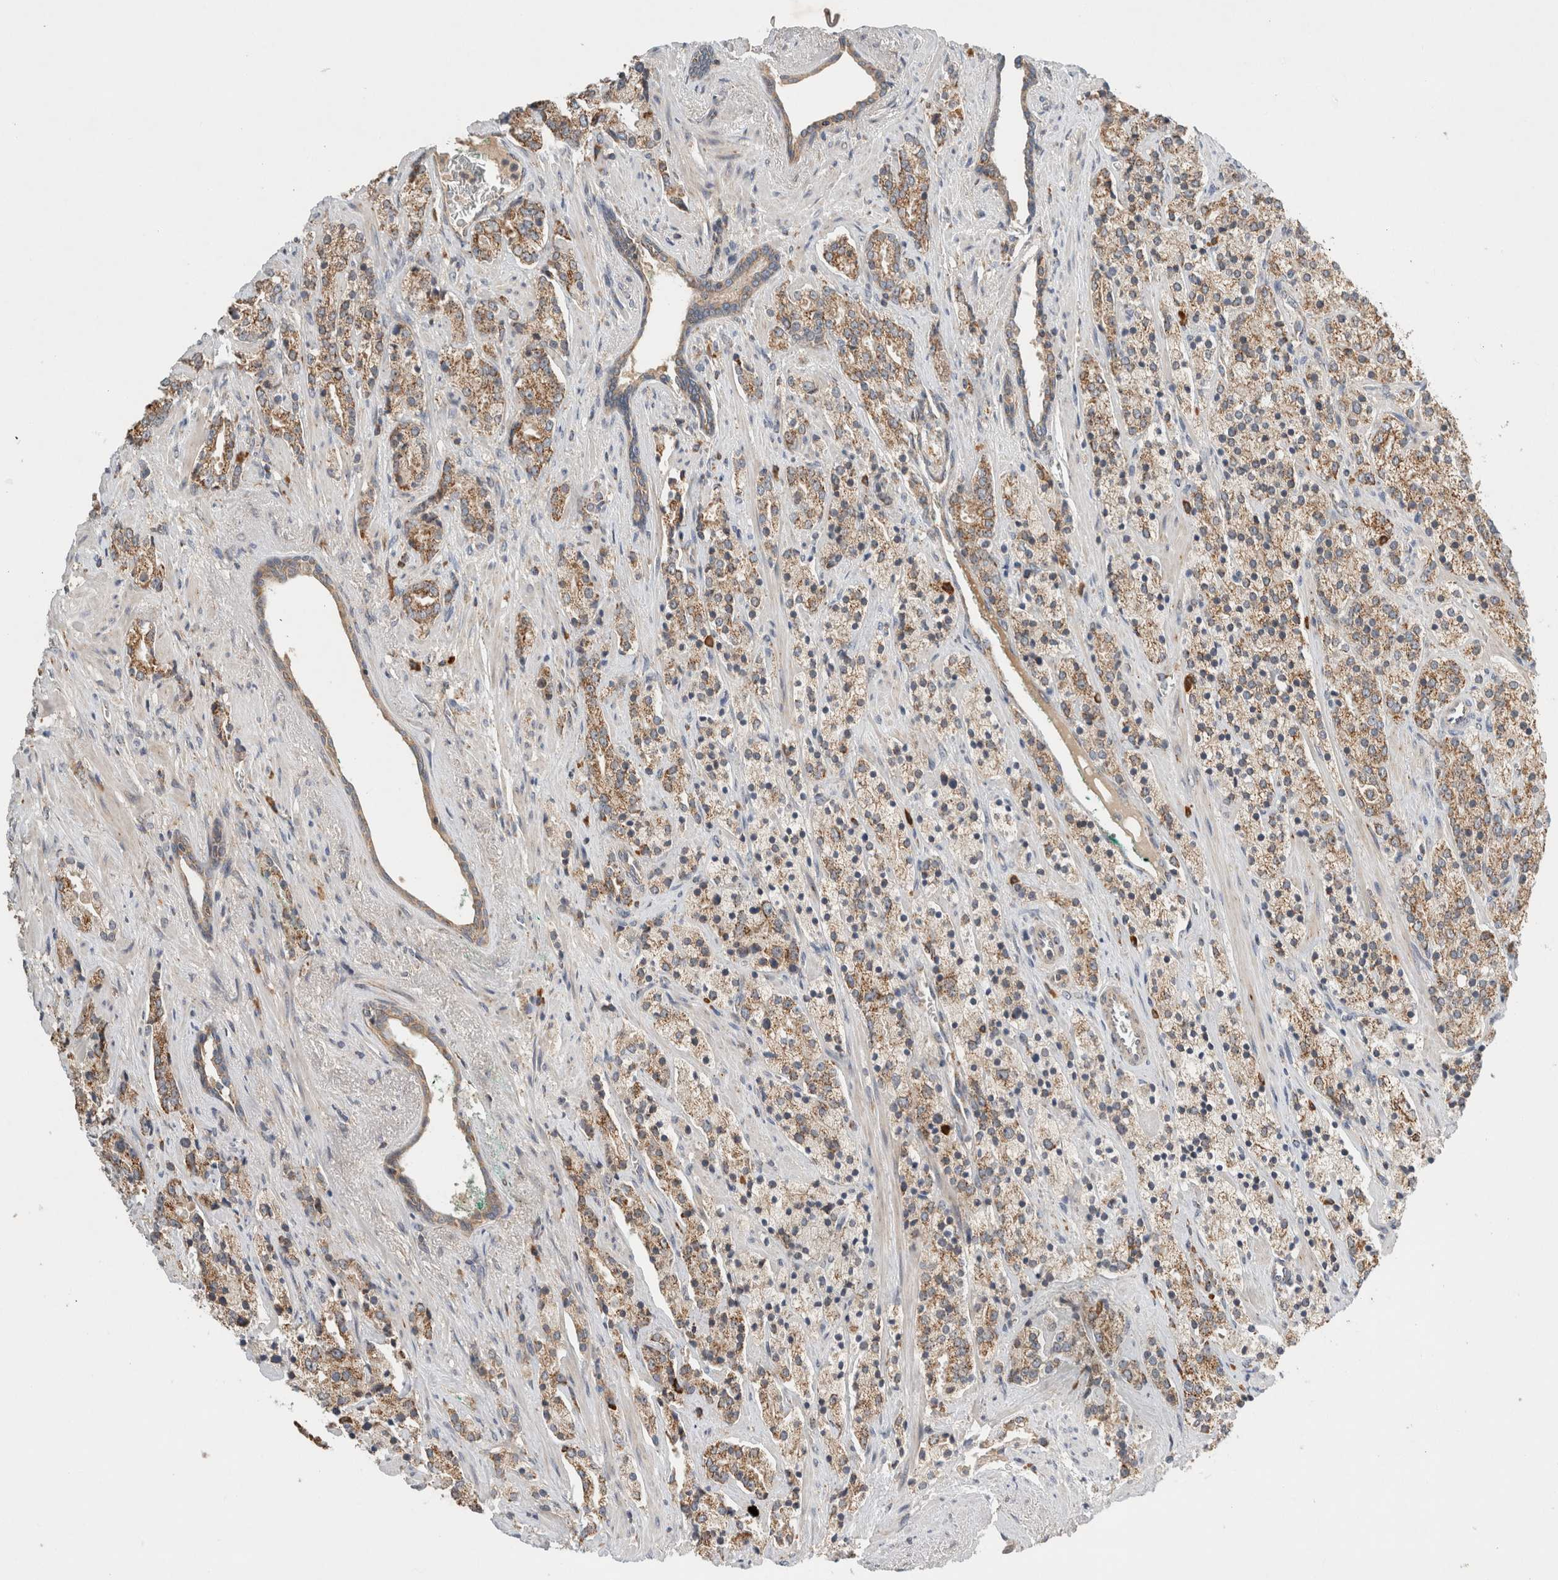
{"staining": {"intensity": "moderate", "quantity": "25%-75%", "location": "cytoplasmic/membranous"}, "tissue": "prostate cancer", "cell_type": "Tumor cells", "image_type": "cancer", "snomed": [{"axis": "morphology", "description": "Adenocarcinoma, High grade"}, {"axis": "topography", "description": "Prostate"}], "caption": "This micrograph demonstrates immunohistochemistry staining of human prostate cancer (adenocarcinoma (high-grade)), with medium moderate cytoplasmic/membranous staining in approximately 25%-75% of tumor cells.", "gene": "AMPD1", "patient": {"sex": "male", "age": 71}}